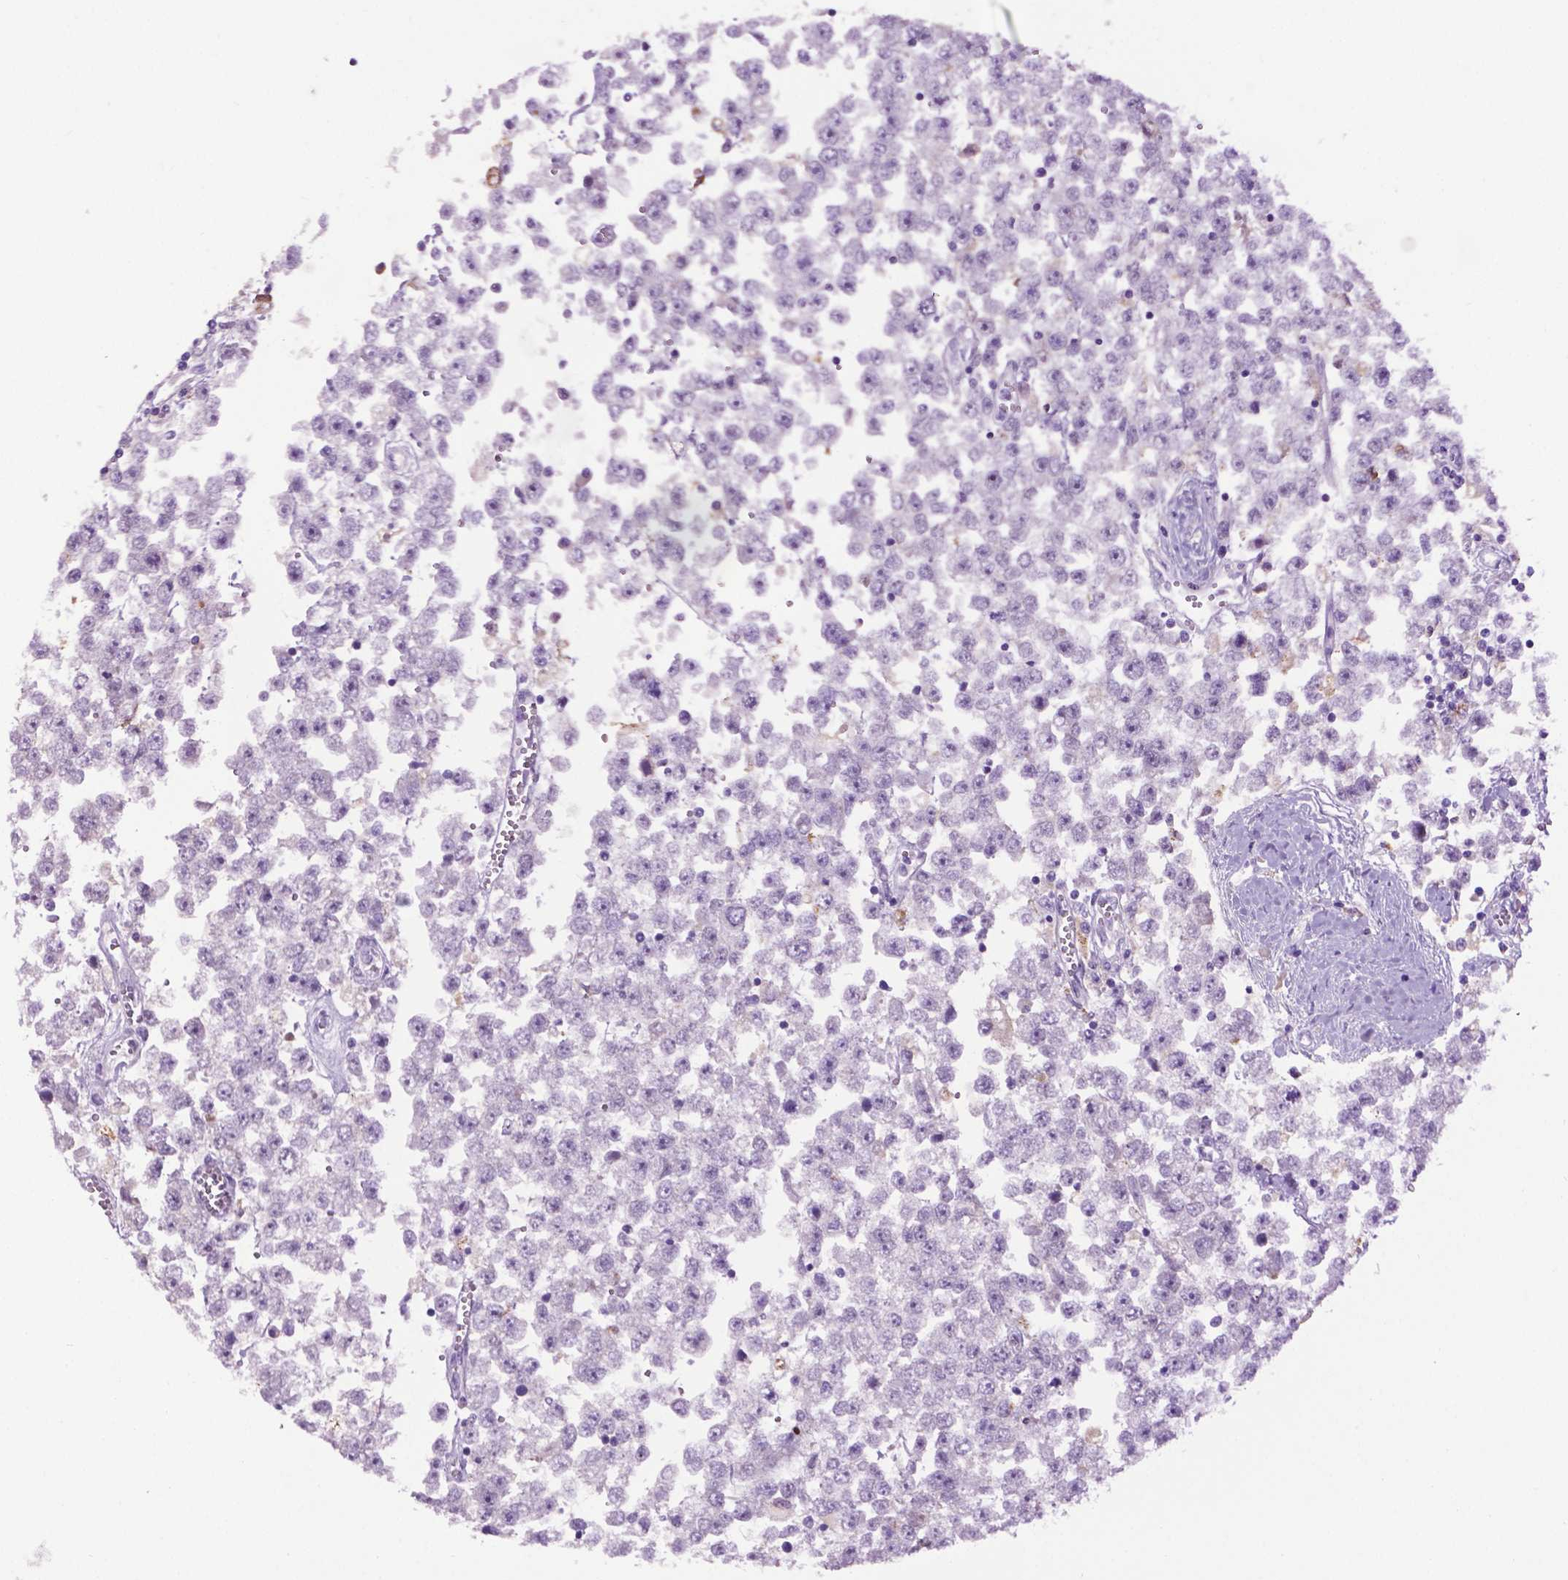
{"staining": {"intensity": "negative", "quantity": "none", "location": "none"}, "tissue": "testis cancer", "cell_type": "Tumor cells", "image_type": "cancer", "snomed": [{"axis": "morphology", "description": "Seminoma, NOS"}, {"axis": "topography", "description": "Testis"}], "caption": "This is an IHC image of testis cancer. There is no staining in tumor cells.", "gene": "TMEM132E", "patient": {"sex": "male", "age": 34}}